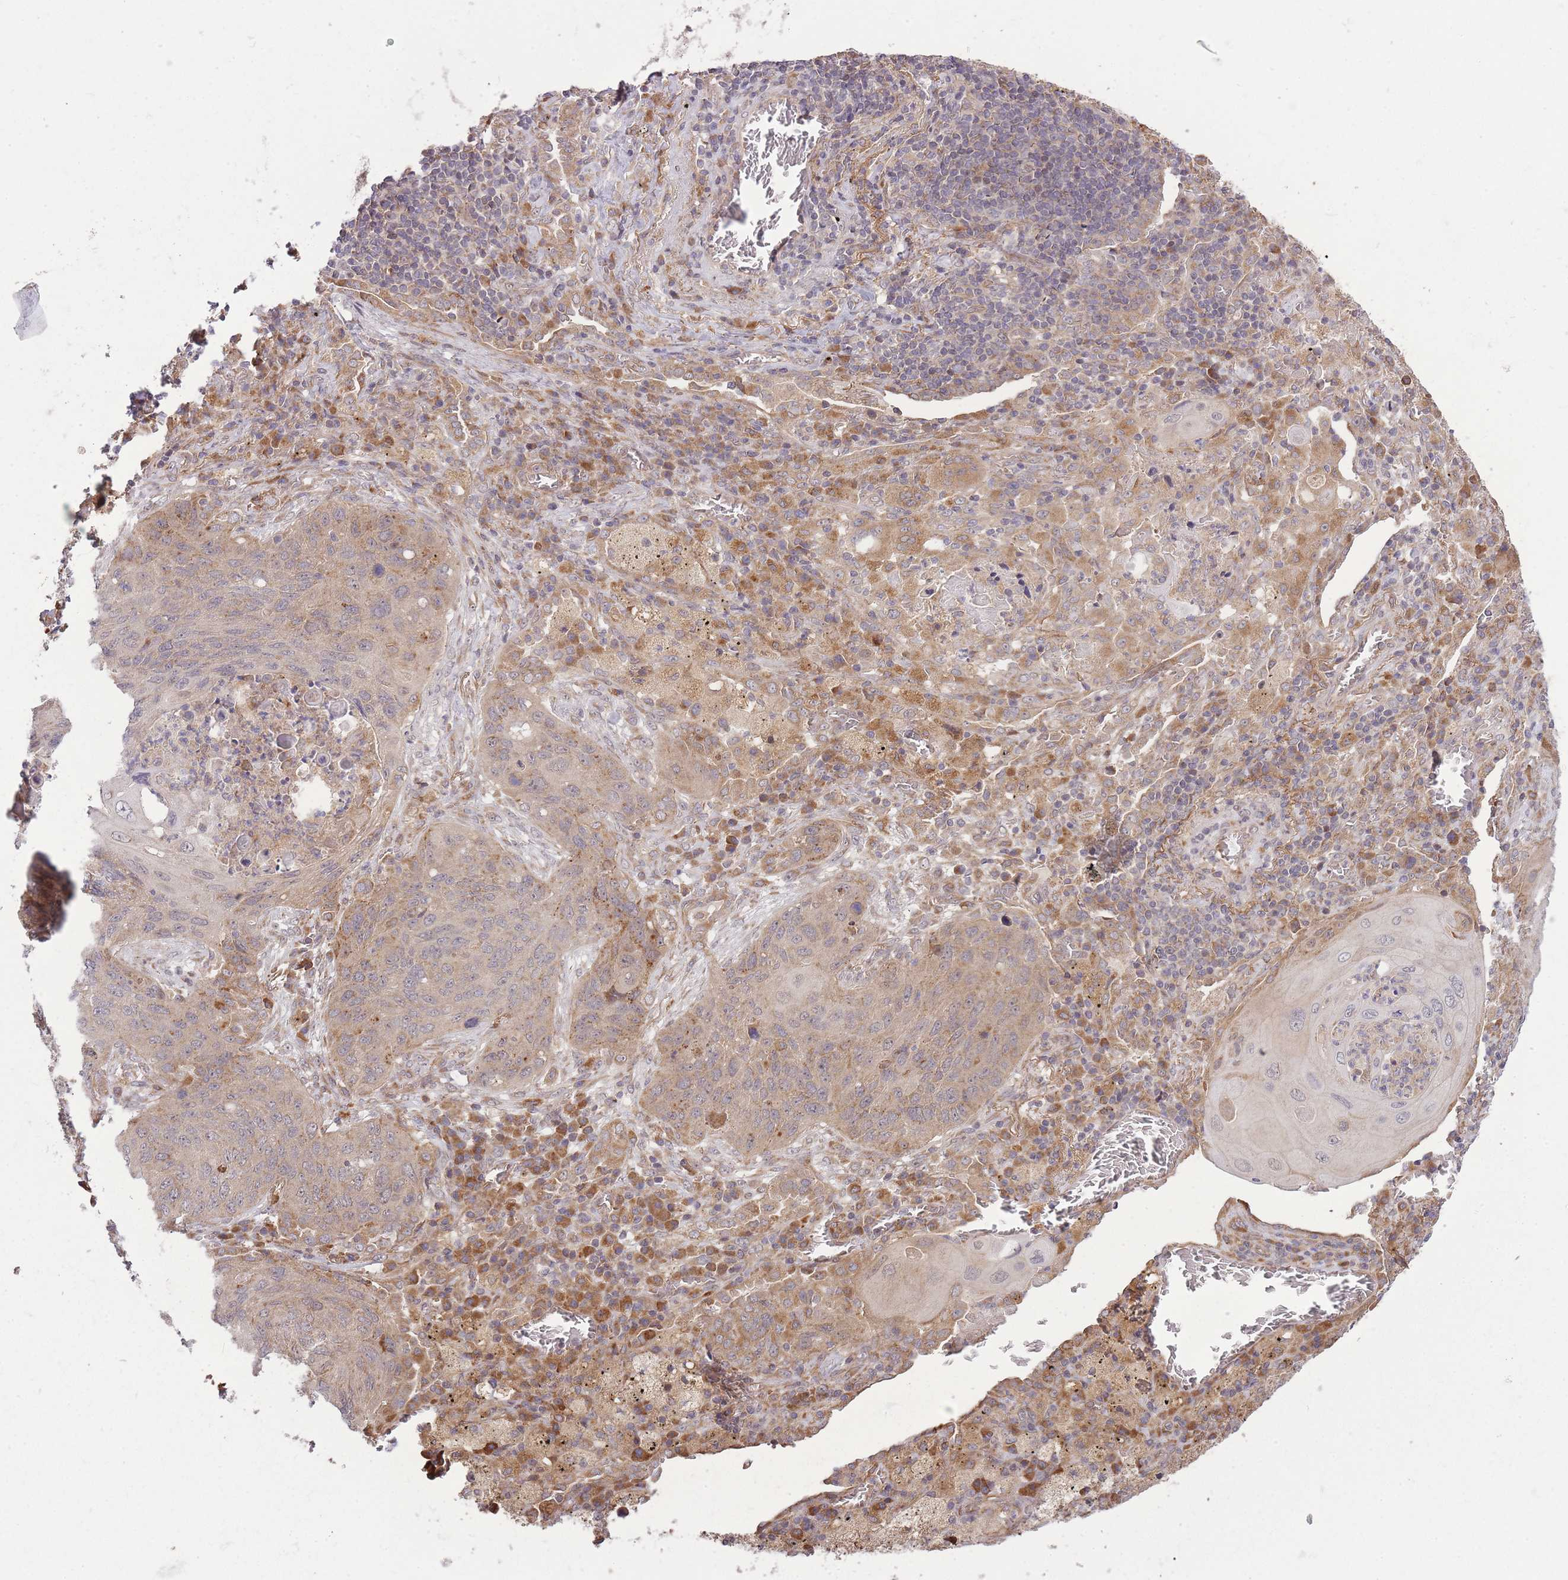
{"staining": {"intensity": "moderate", "quantity": "<25%", "location": "cytoplasmic/membranous"}, "tissue": "lung cancer", "cell_type": "Tumor cells", "image_type": "cancer", "snomed": [{"axis": "morphology", "description": "Squamous cell carcinoma, NOS"}, {"axis": "topography", "description": "Lung"}], "caption": "Immunohistochemistry (DAB (3,3'-diaminobenzidine)) staining of lung cancer shows moderate cytoplasmic/membranous protein staining in about <25% of tumor cells.", "gene": "ZNF391", "patient": {"sex": "female", "age": 63}}